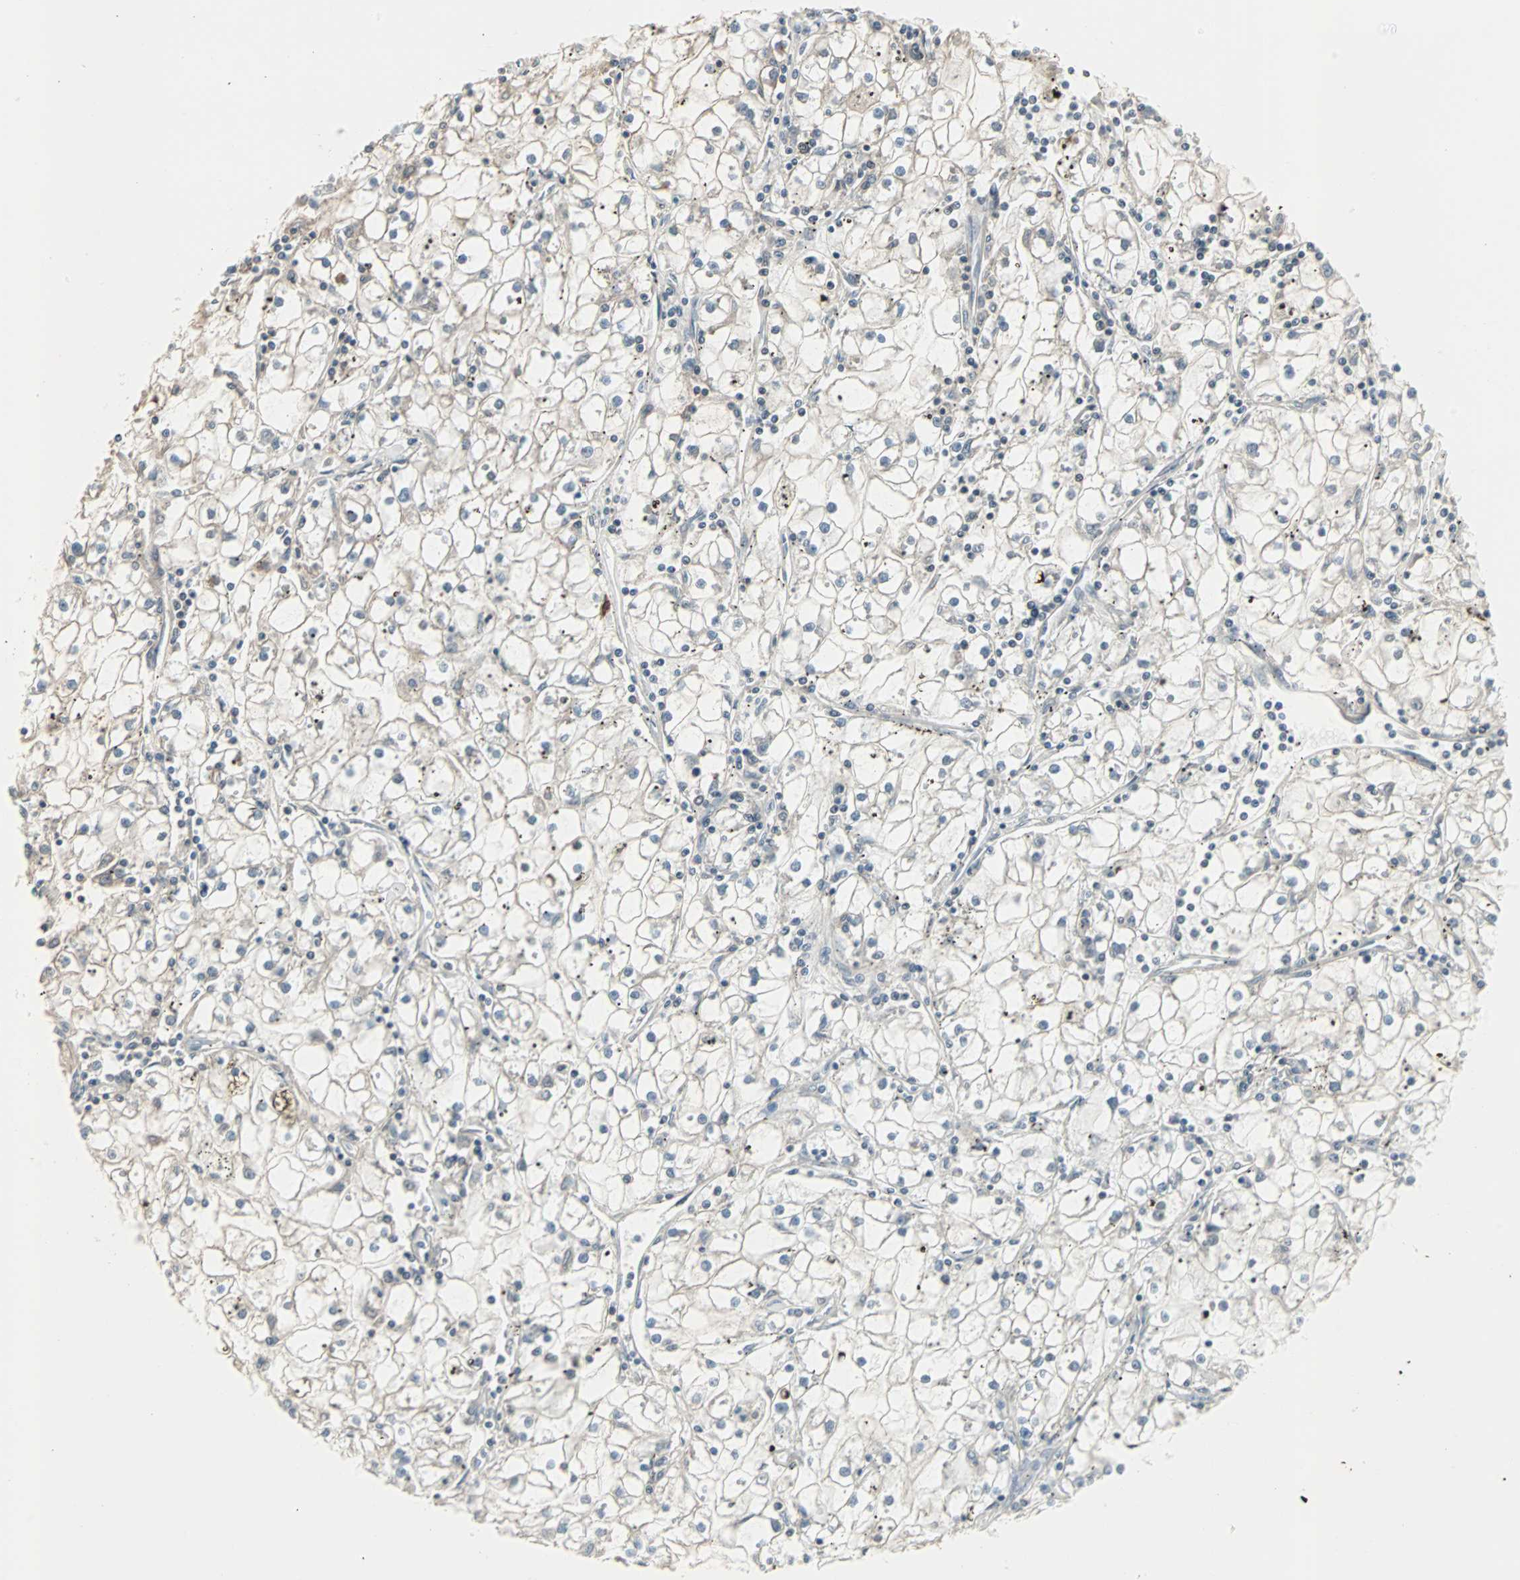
{"staining": {"intensity": "weak", "quantity": "<25%", "location": "cytoplasmic/membranous"}, "tissue": "renal cancer", "cell_type": "Tumor cells", "image_type": "cancer", "snomed": [{"axis": "morphology", "description": "Adenocarcinoma, NOS"}, {"axis": "topography", "description": "Kidney"}], "caption": "Tumor cells show no significant protein staining in renal cancer (adenocarcinoma).", "gene": "ZSCAN32", "patient": {"sex": "male", "age": 56}}